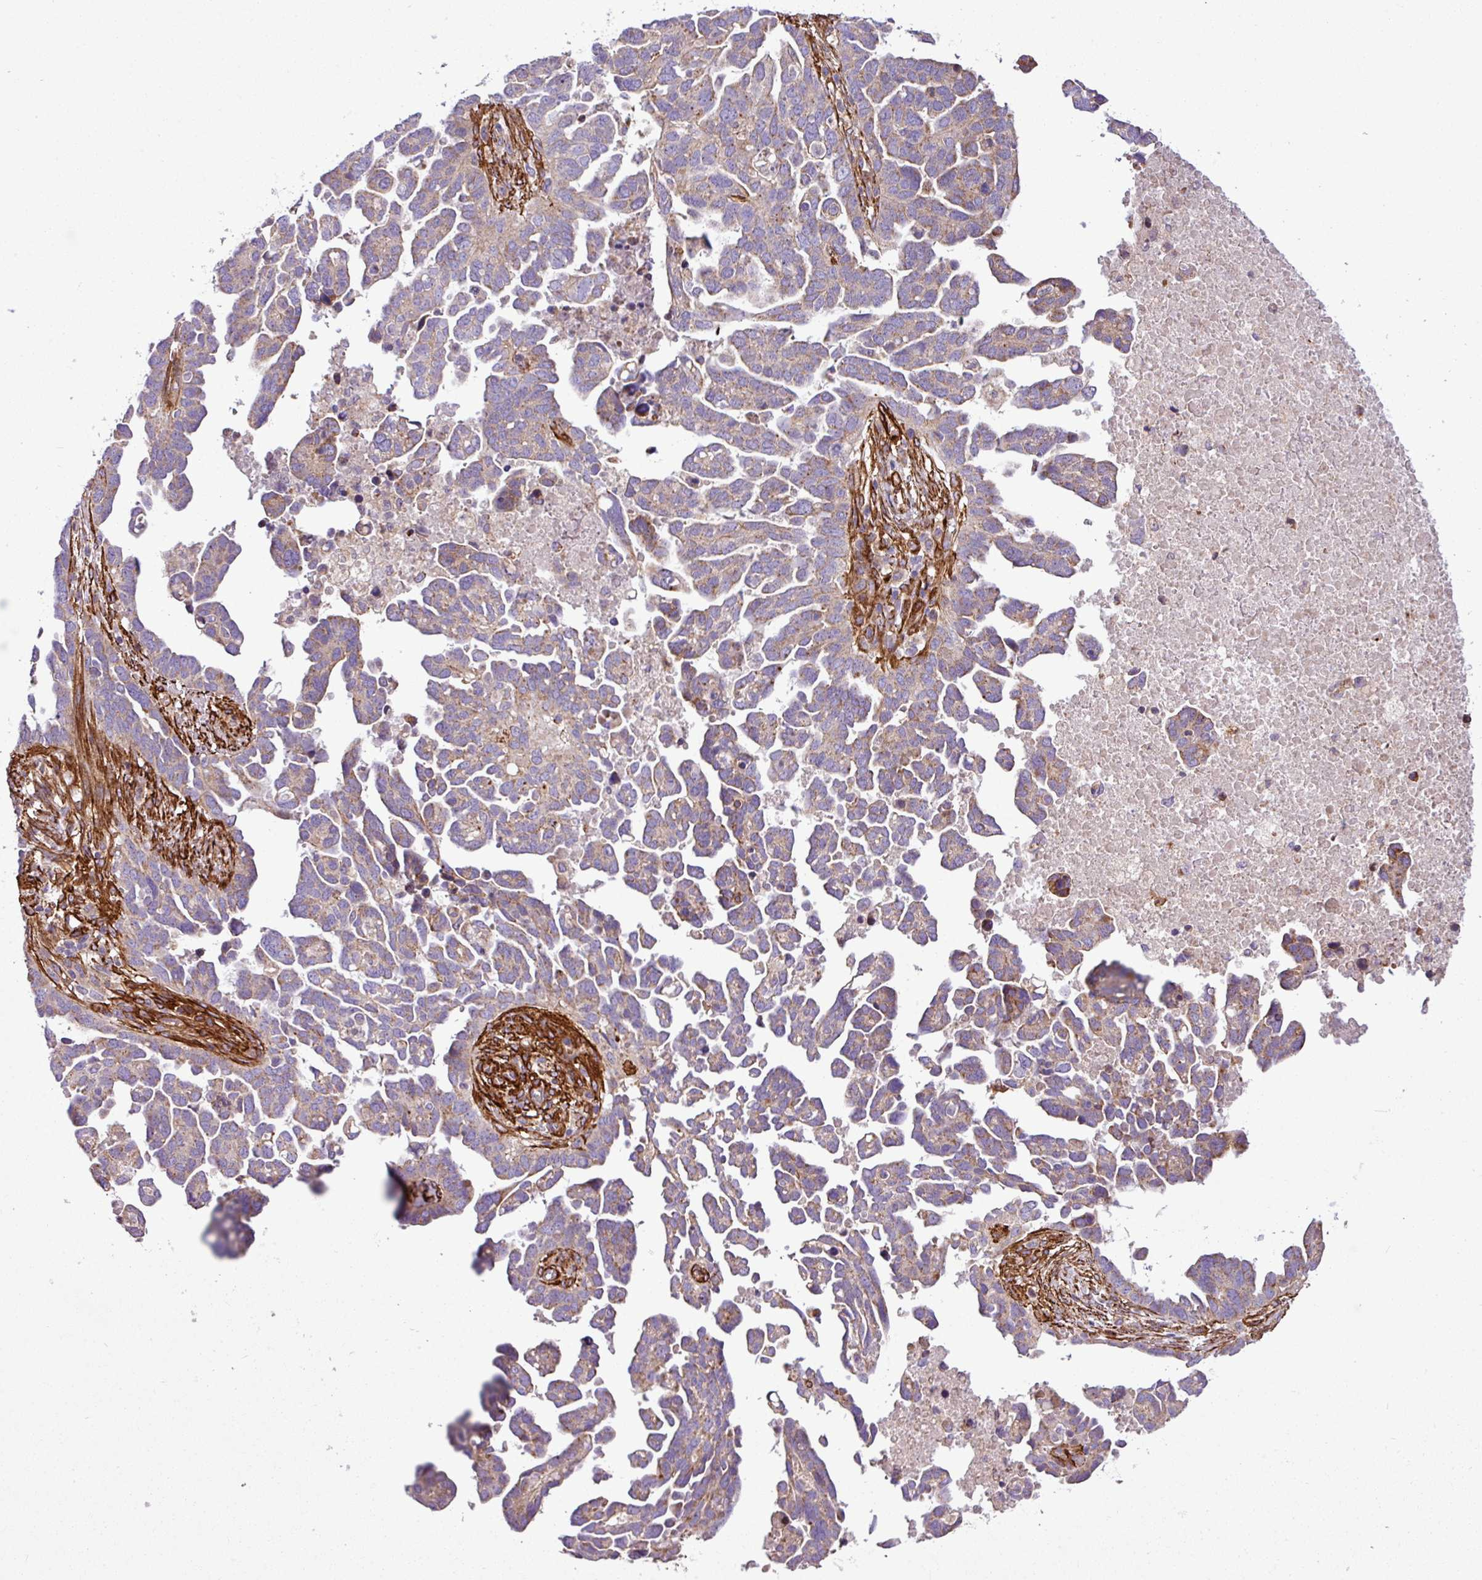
{"staining": {"intensity": "moderate", "quantity": "25%-75%", "location": "cytoplasmic/membranous"}, "tissue": "ovarian cancer", "cell_type": "Tumor cells", "image_type": "cancer", "snomed": [{"axis": "morphology", "description": "Cystadenocarcinoma, serous, NOS"}, {"axis": "topography", "description": "Ovary"}], "caption": "Ovarian serous cystadenocarcinoma tissue reveals moderate cytoplasmic/membranous expression in approximately 25%-75% of tumor cells, visualized by immunohistochemistry.", "gene": "FAM47E", "patient": {"sex": "female", "age": 54}}